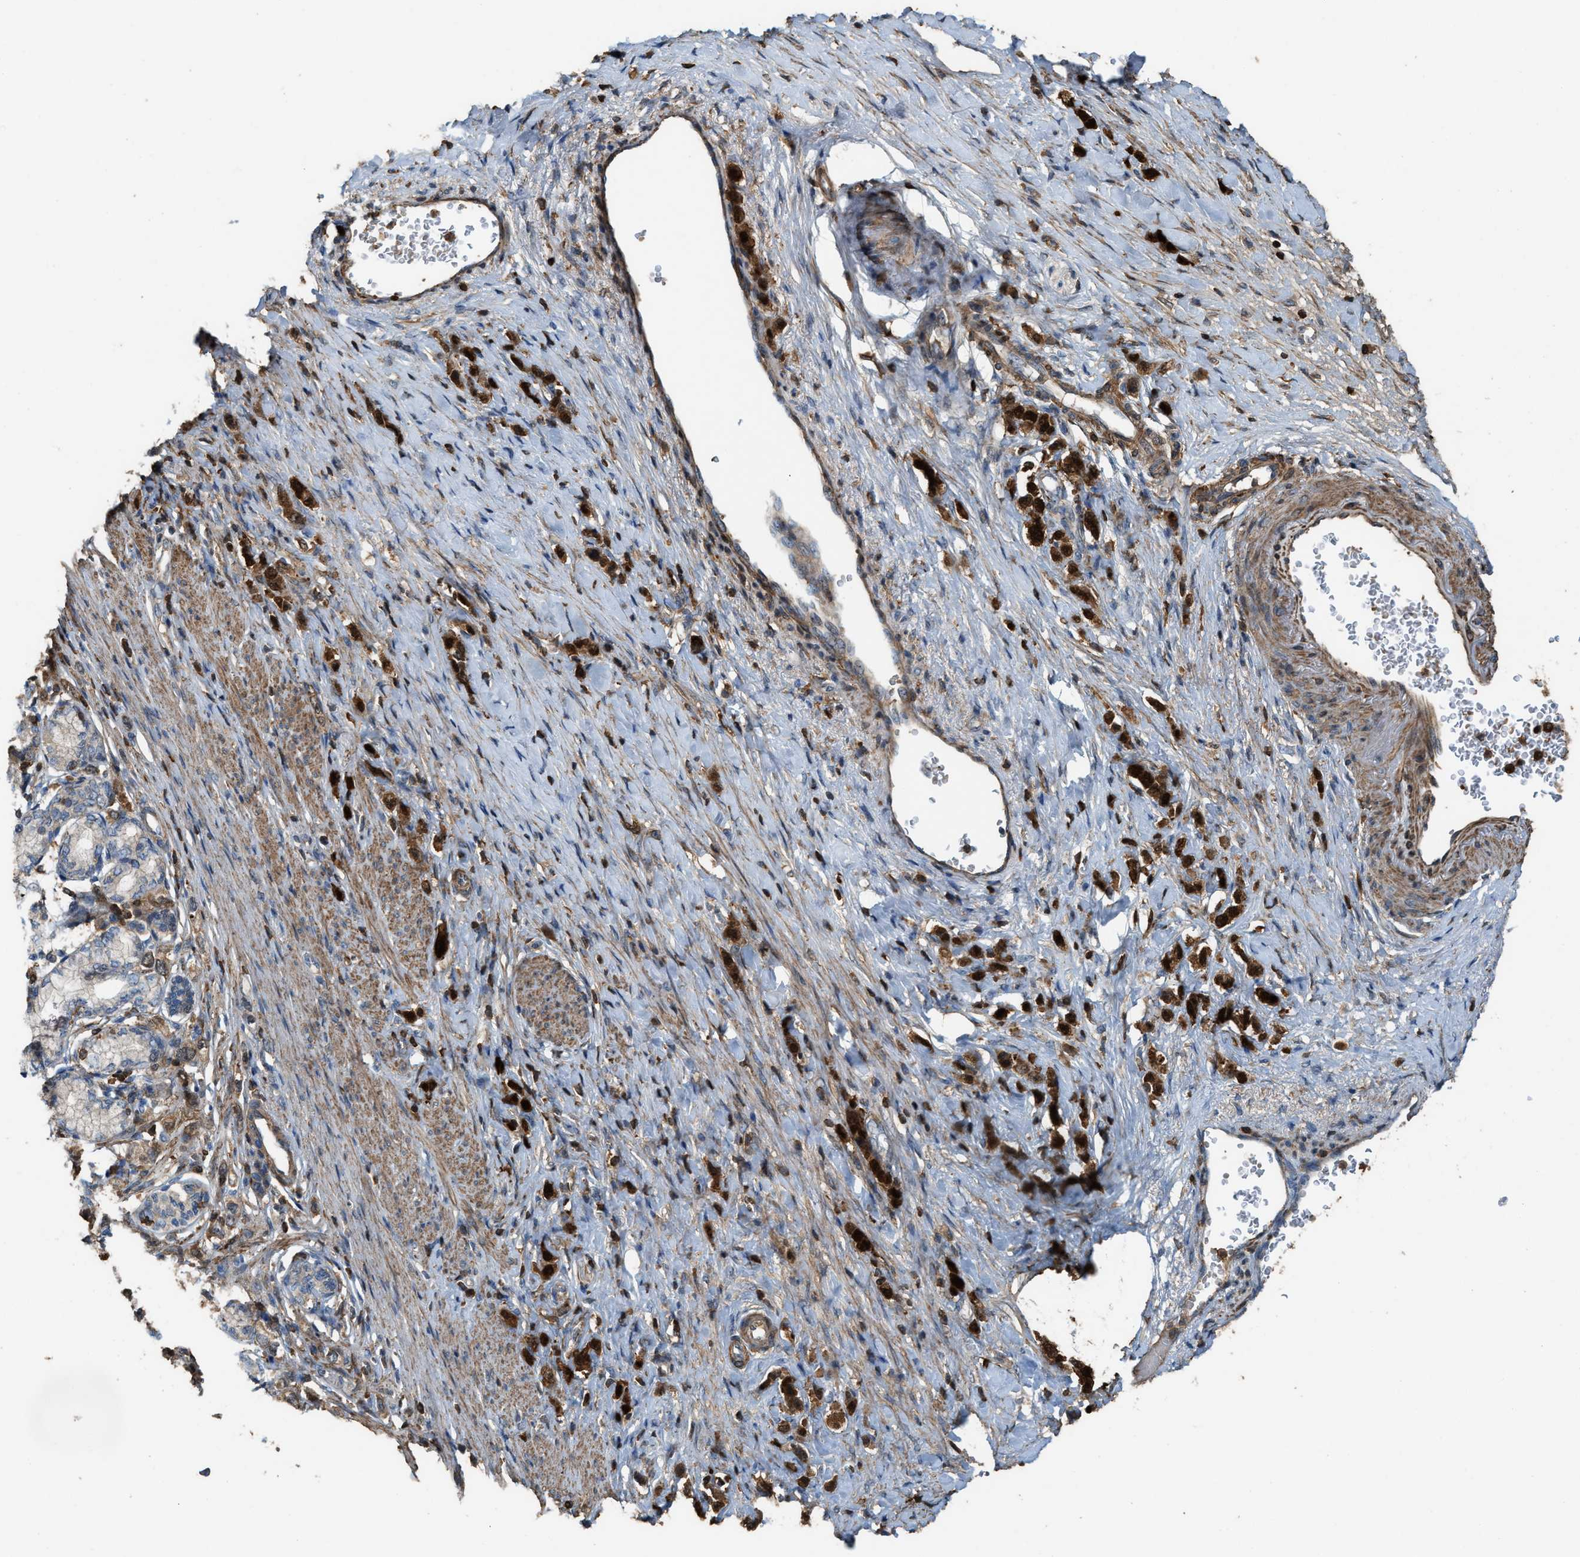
{"staining": {"intensity": "strong", "quantity": ">75%", "location": "cytoplasmic/membranous"}, "tissue": "stomach cancer", "cell_type": "Tumor cells", "image_type": "cancer", "snomed": [{"axis": "morphology", "description": "Adenocarcinoma, NOS"}, {"axis": "topography", "description": "Stomach"}], "caption": "Strong cytoplasmic/membranous expression is seen in approximately >75% of tumor cells in adenocarcinoma (stomach).", "gene": "SERPINB5", "patient": {"sex": "female", "age": 65}}